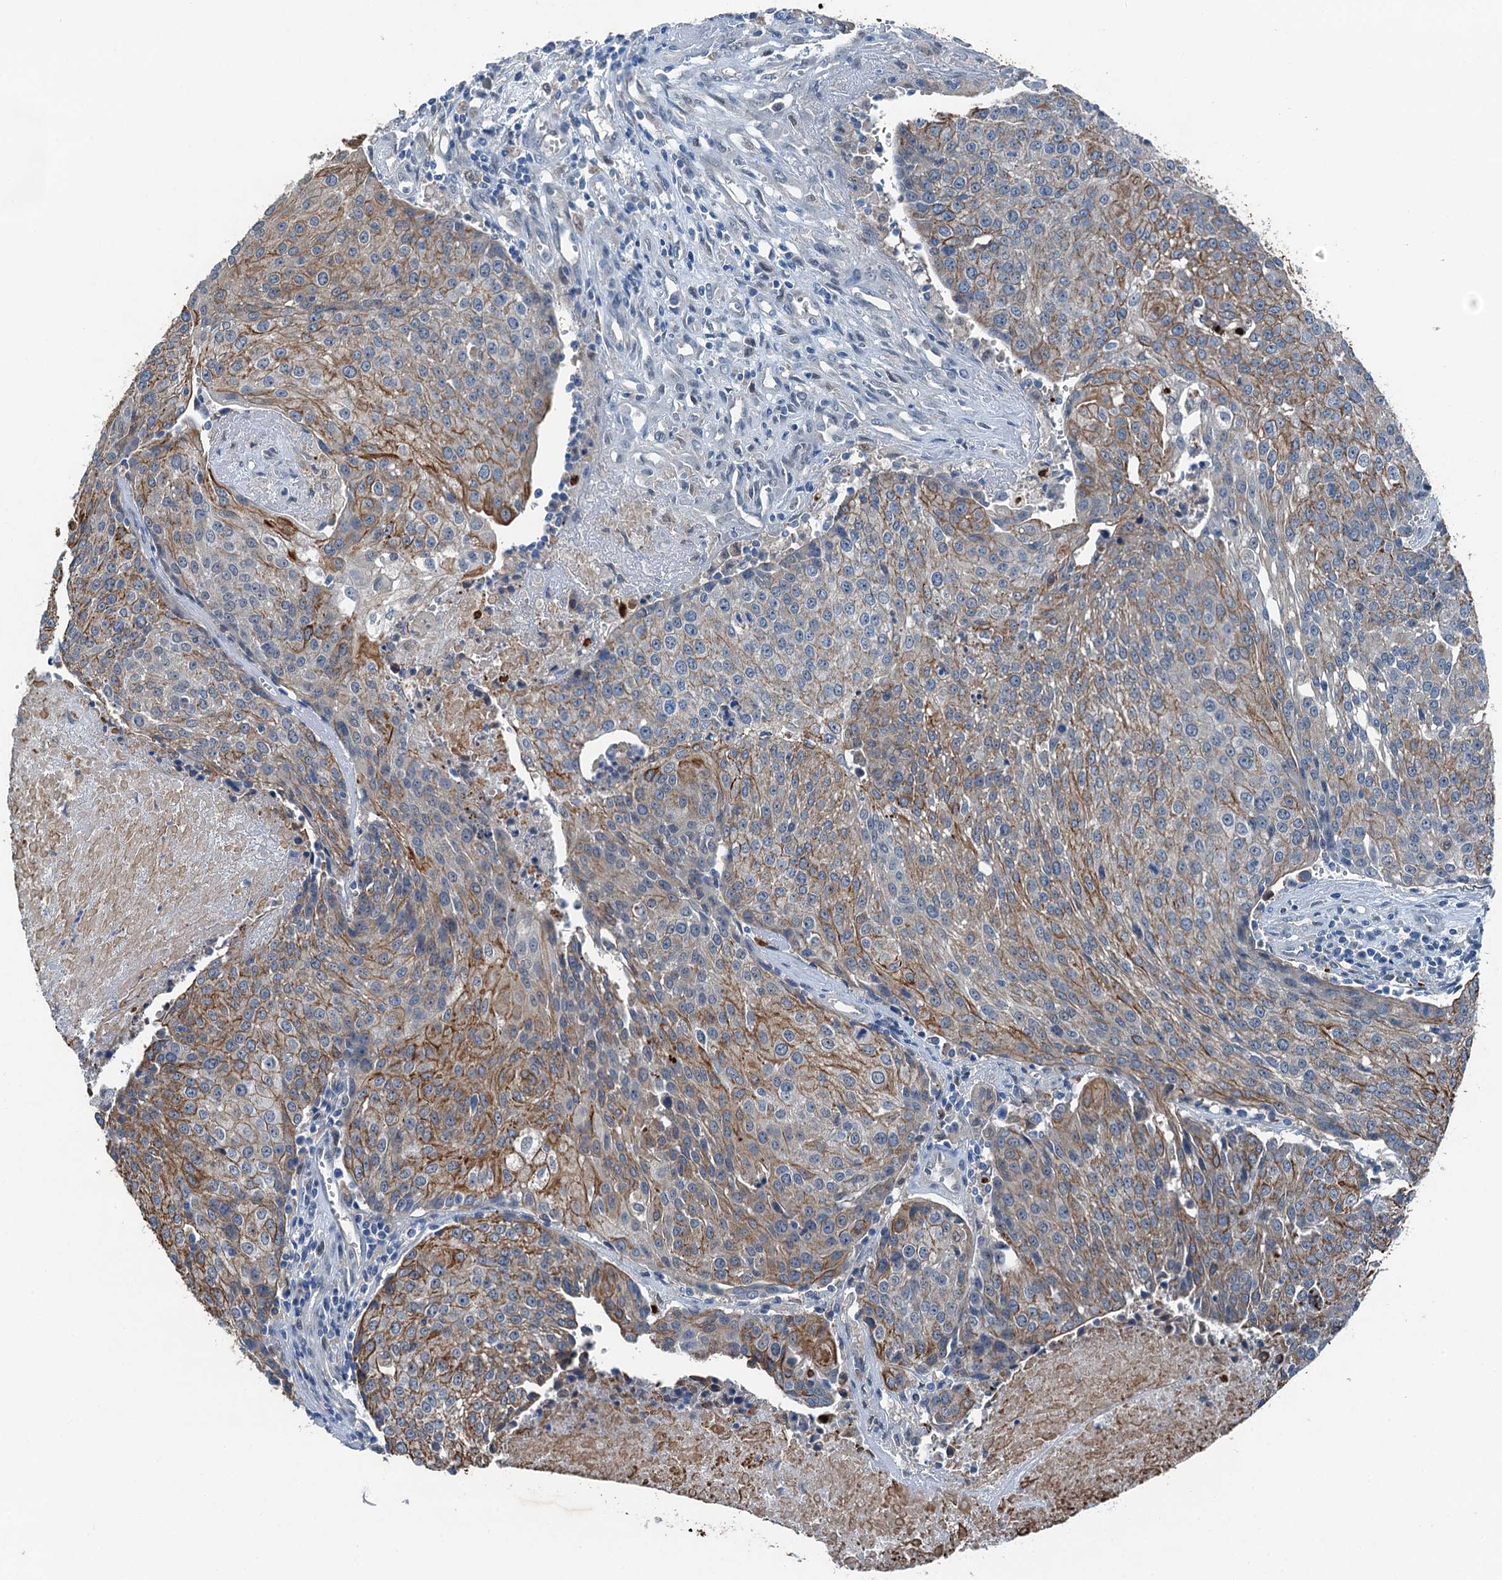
{"staining": {"intensity": "moderate", "quantity": "25%-75%", "location": "cytoplasmic/membranous"}, "tissue": "urothelial cancer", "cell_type": "Tumor cells", "image_type": "cancer", "snomed": [{"axis": "morphology", "description": "Urothelial carcinoma, High grade"}, {"axis": "topography", "description": "Urinary bladder"}], "caption": "Urothelial carcinoma (high-grade) stained with a protein marker exhibits moderate staining in tumor cells.", "gene": "RNH1", "patient": {"sex": "female", "age": 85}}